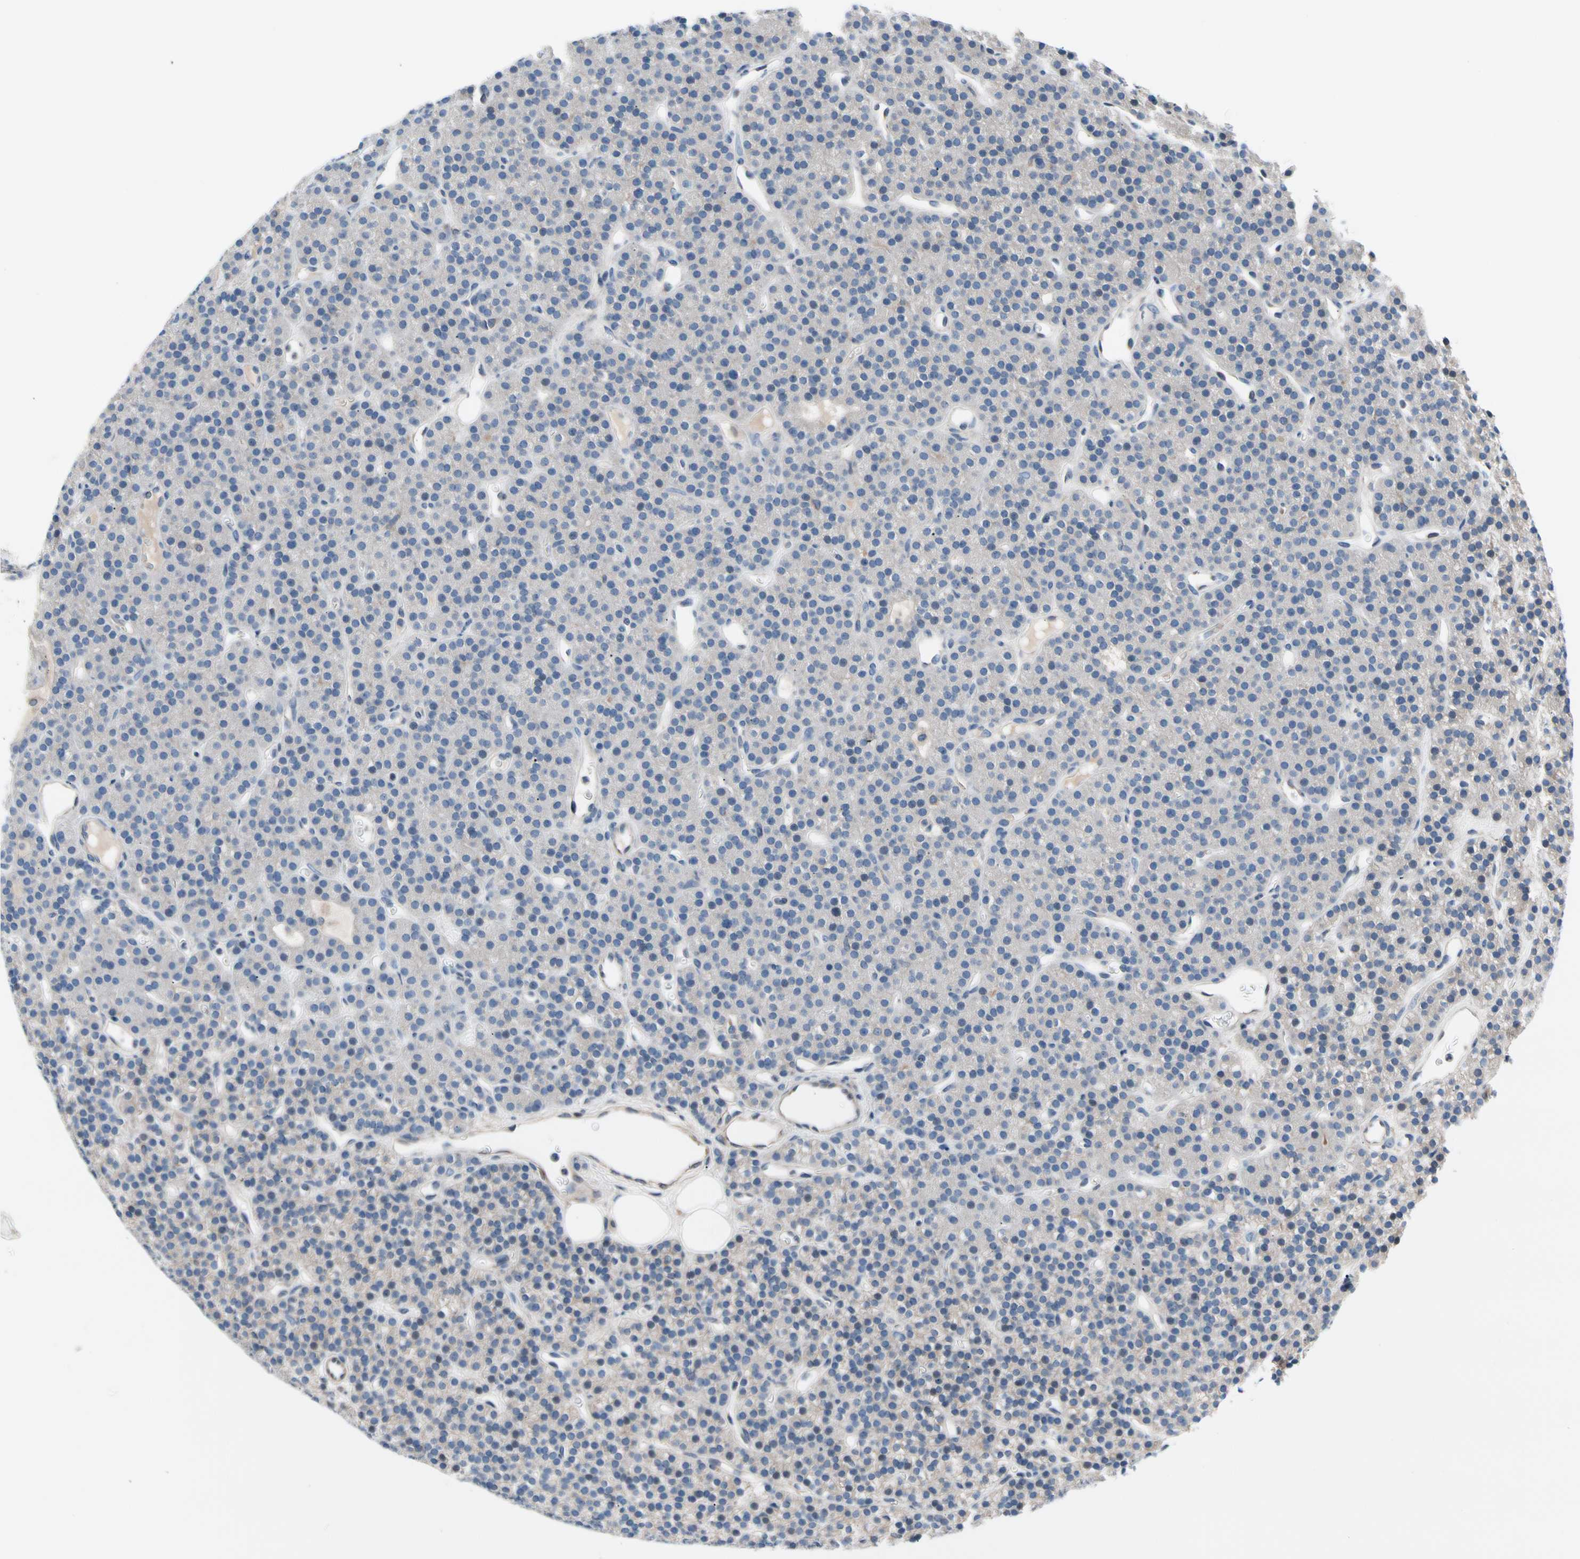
{"staining": {"intensity": "negative", "quantity": "none", "location": "none"}, "tissue": "parathyroid gland", "cell_type": "Glandular cells", "image_type": "normal", "snomed": [{"axis": "morphology", "description": "Normal tissue, NOS"}, {"axis": "morphology", "description": "Hyperplasia, NOS"}, {"axis": "topography", "description": "Parathyroid gland"}], "caption": "This is an IHC histopathology image of benign parathyroid gland. There is no expression in glandular cells.", "gene": "MAP3K3", "patient": {"sex": "male", "age": 44}}